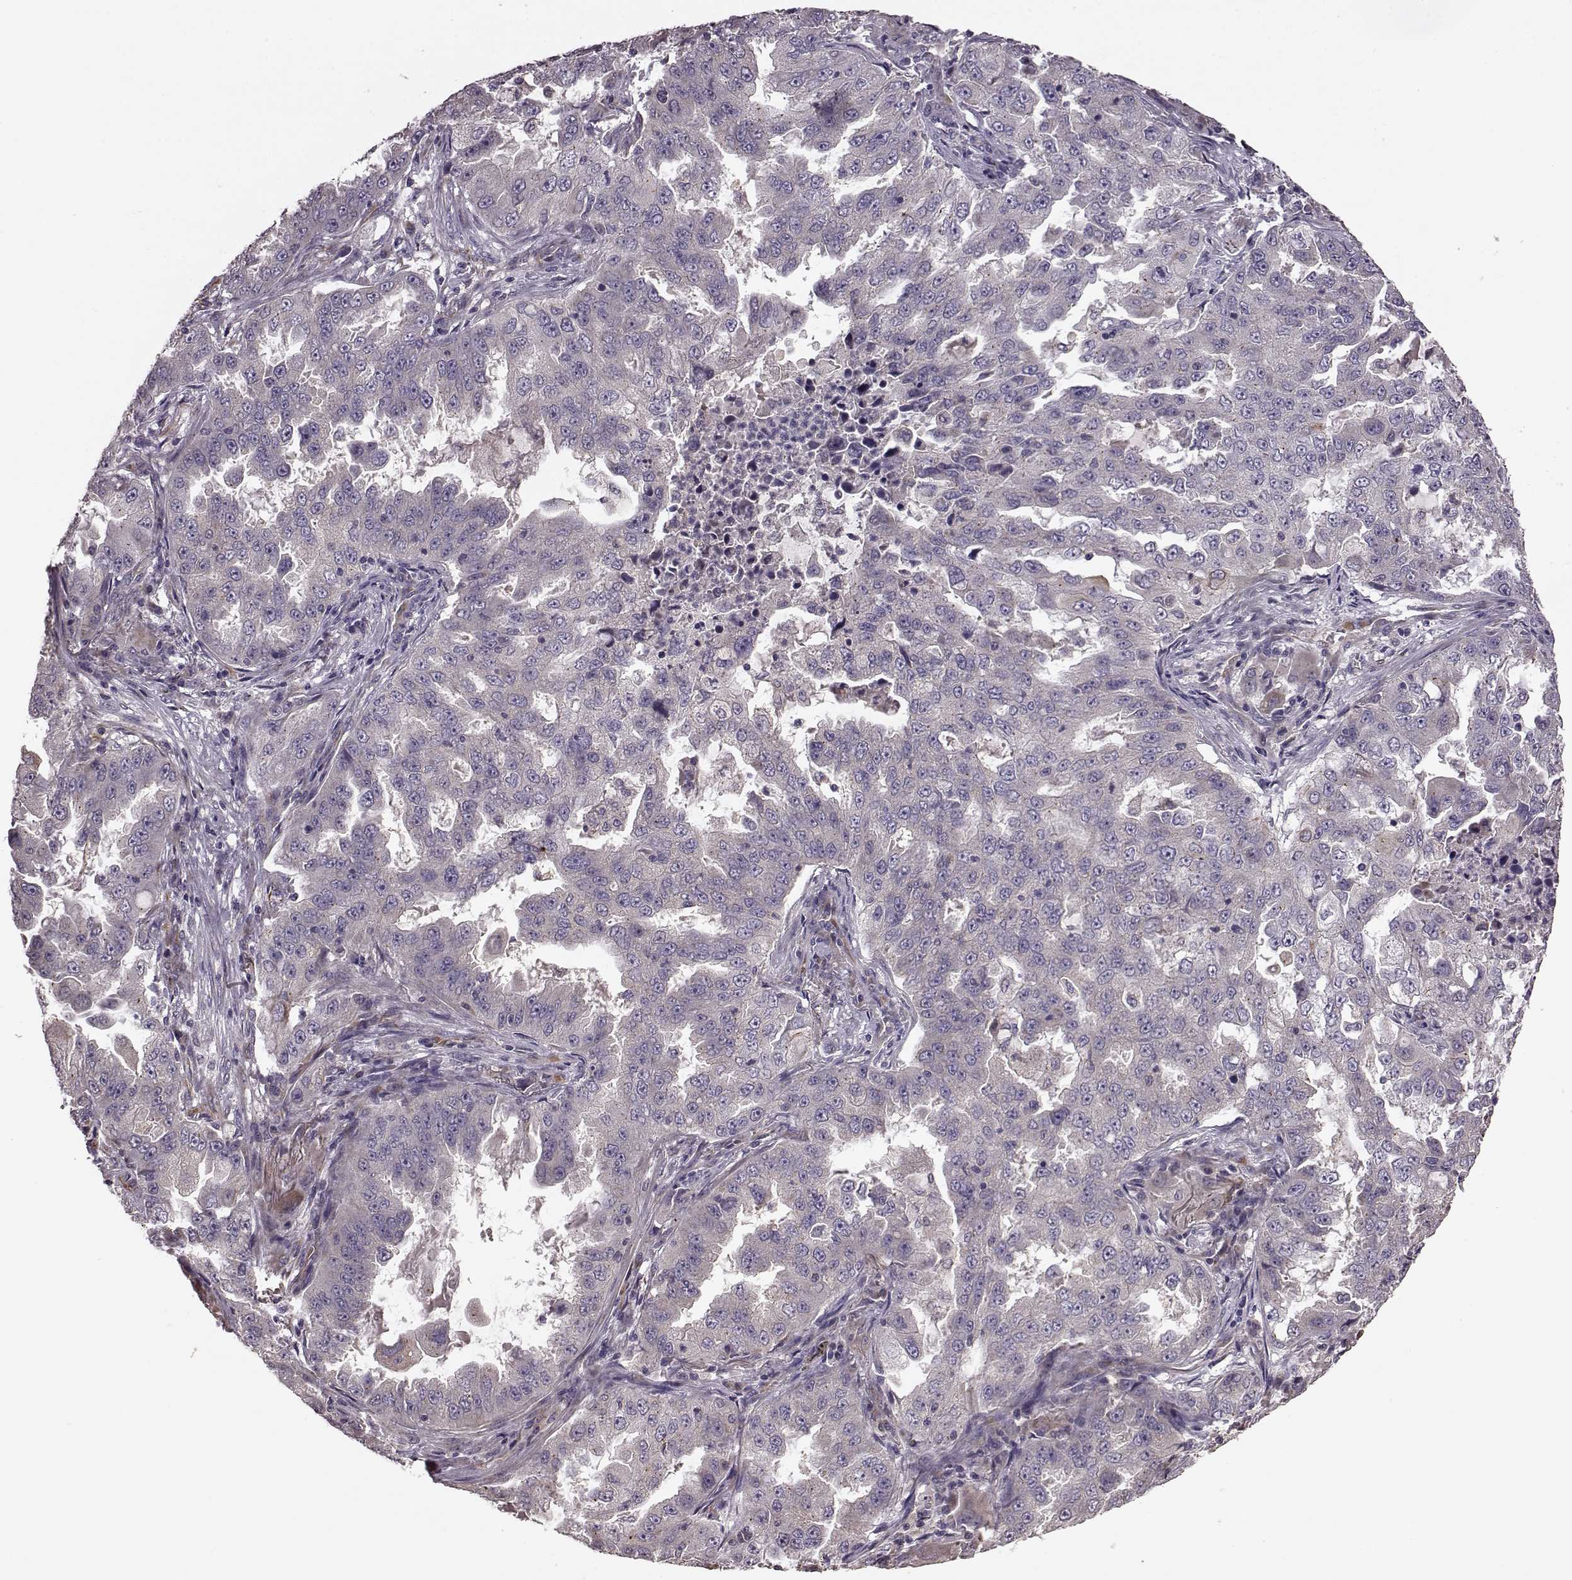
{"staining": {"intensity": "negative", "quantity": "none", "location": "none"}, "tissue": "lung cancer", "cell_type": "Tumor cells", "image_type": "cancer", "snomed": [{"axis": "morphology", "description": "Adenocarcinoma, NOS"}, {"axis": "topography", "description": "Lung"}], "caption": "This is an IHC histopathology image of lung cancer (adenocarcinoma). There is no expression in tumor cells.", "gene": "NTF3", "patient": {"sex": "female", "age": 61}}